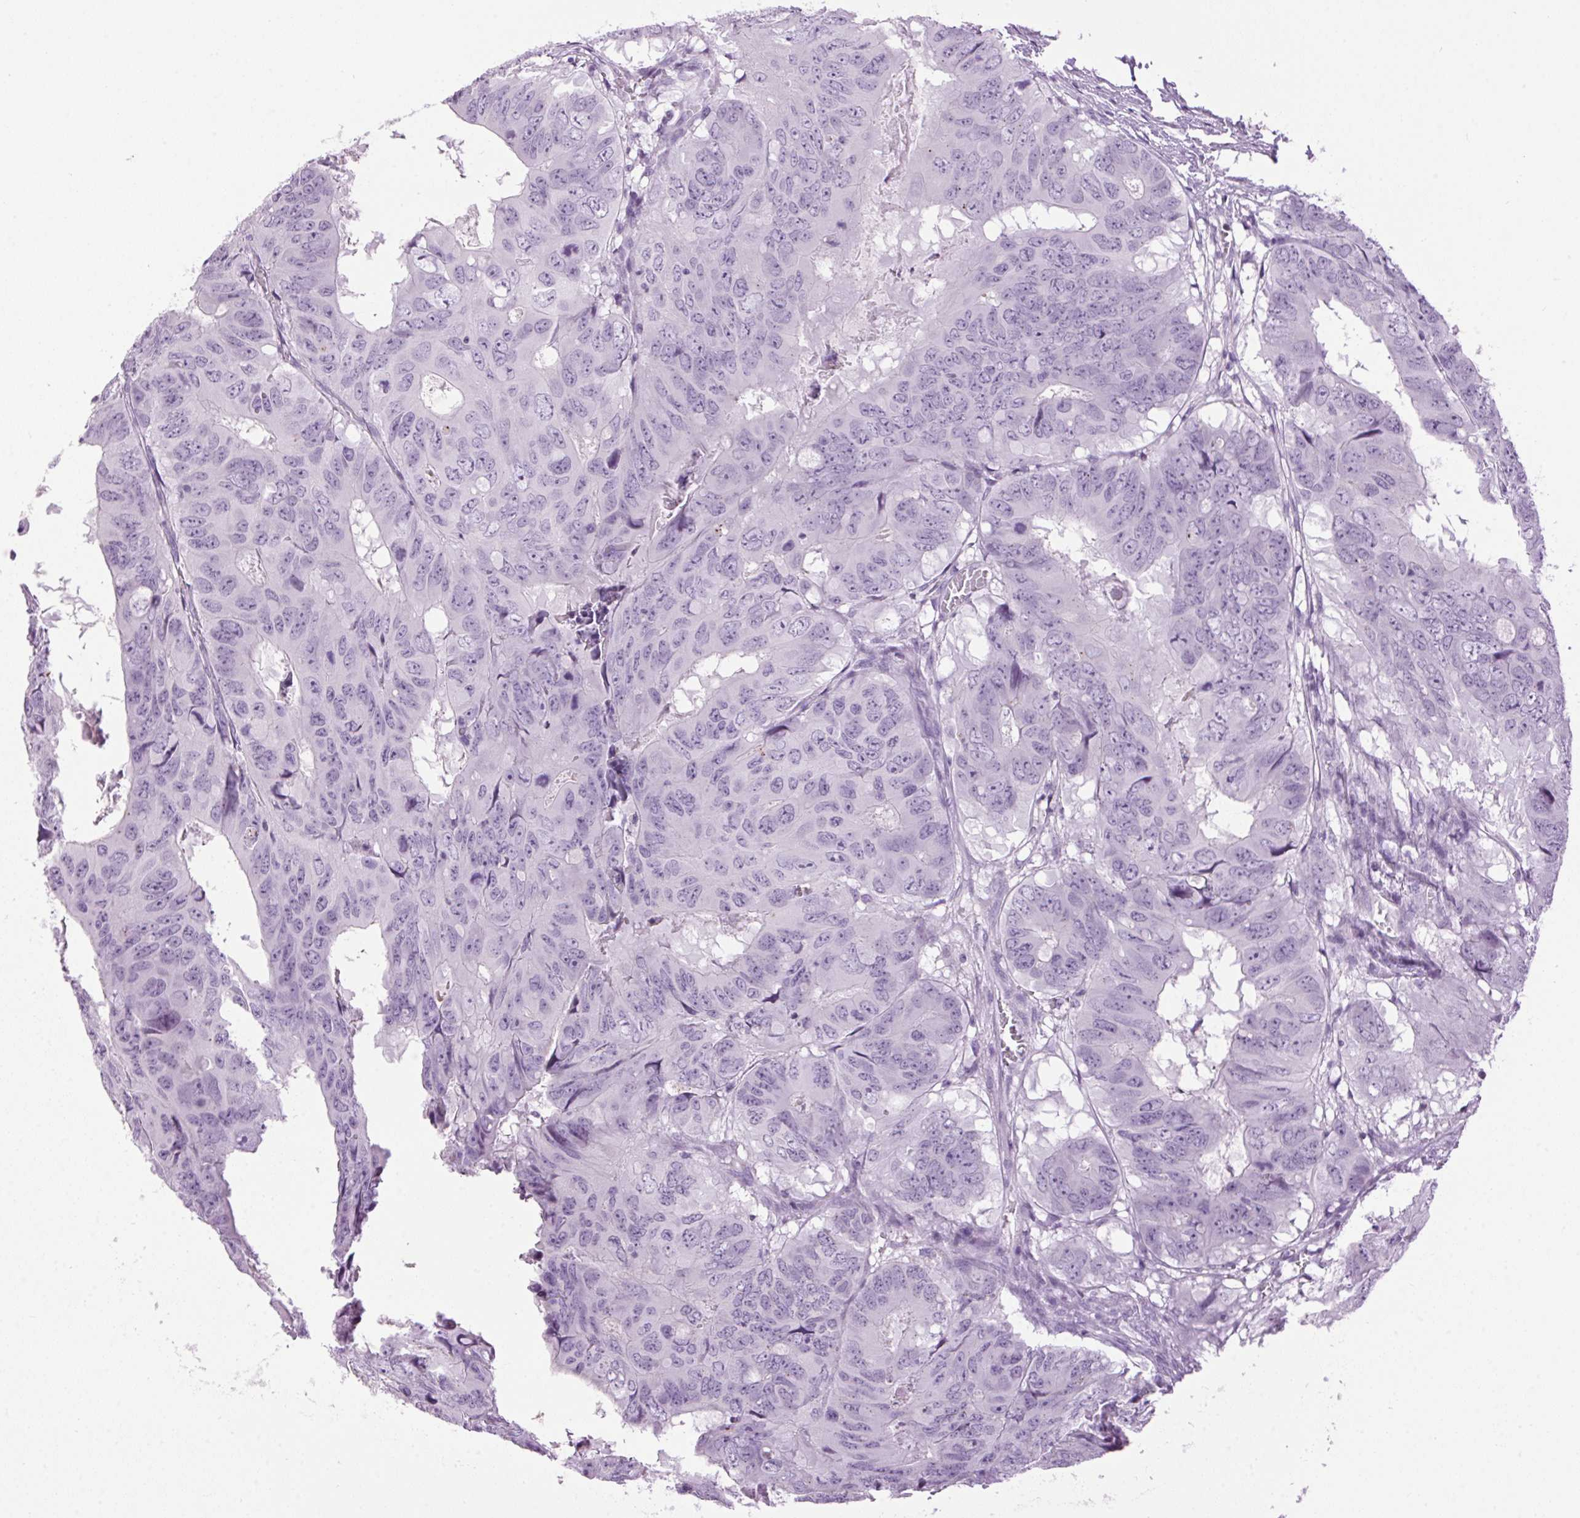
{"staining": {"intensity": "negative", "quantity": "none", "location": "none"}, "tissue": "colorectal cancer", "cell_type": "Tumor cells", "image_type": "cancer", "snomed": [{"axis": "morphology", "description": "Adenocarcinoma, NOS"}, {"axis": "topography", "description": "Colon"}], "caption": "Human colorectal cancer stained for a protein using immunohistochemistry reveals no staining in tumor cells.", "gene": "TMEM88B", "patient": {"sex": "male", "age": 79}}